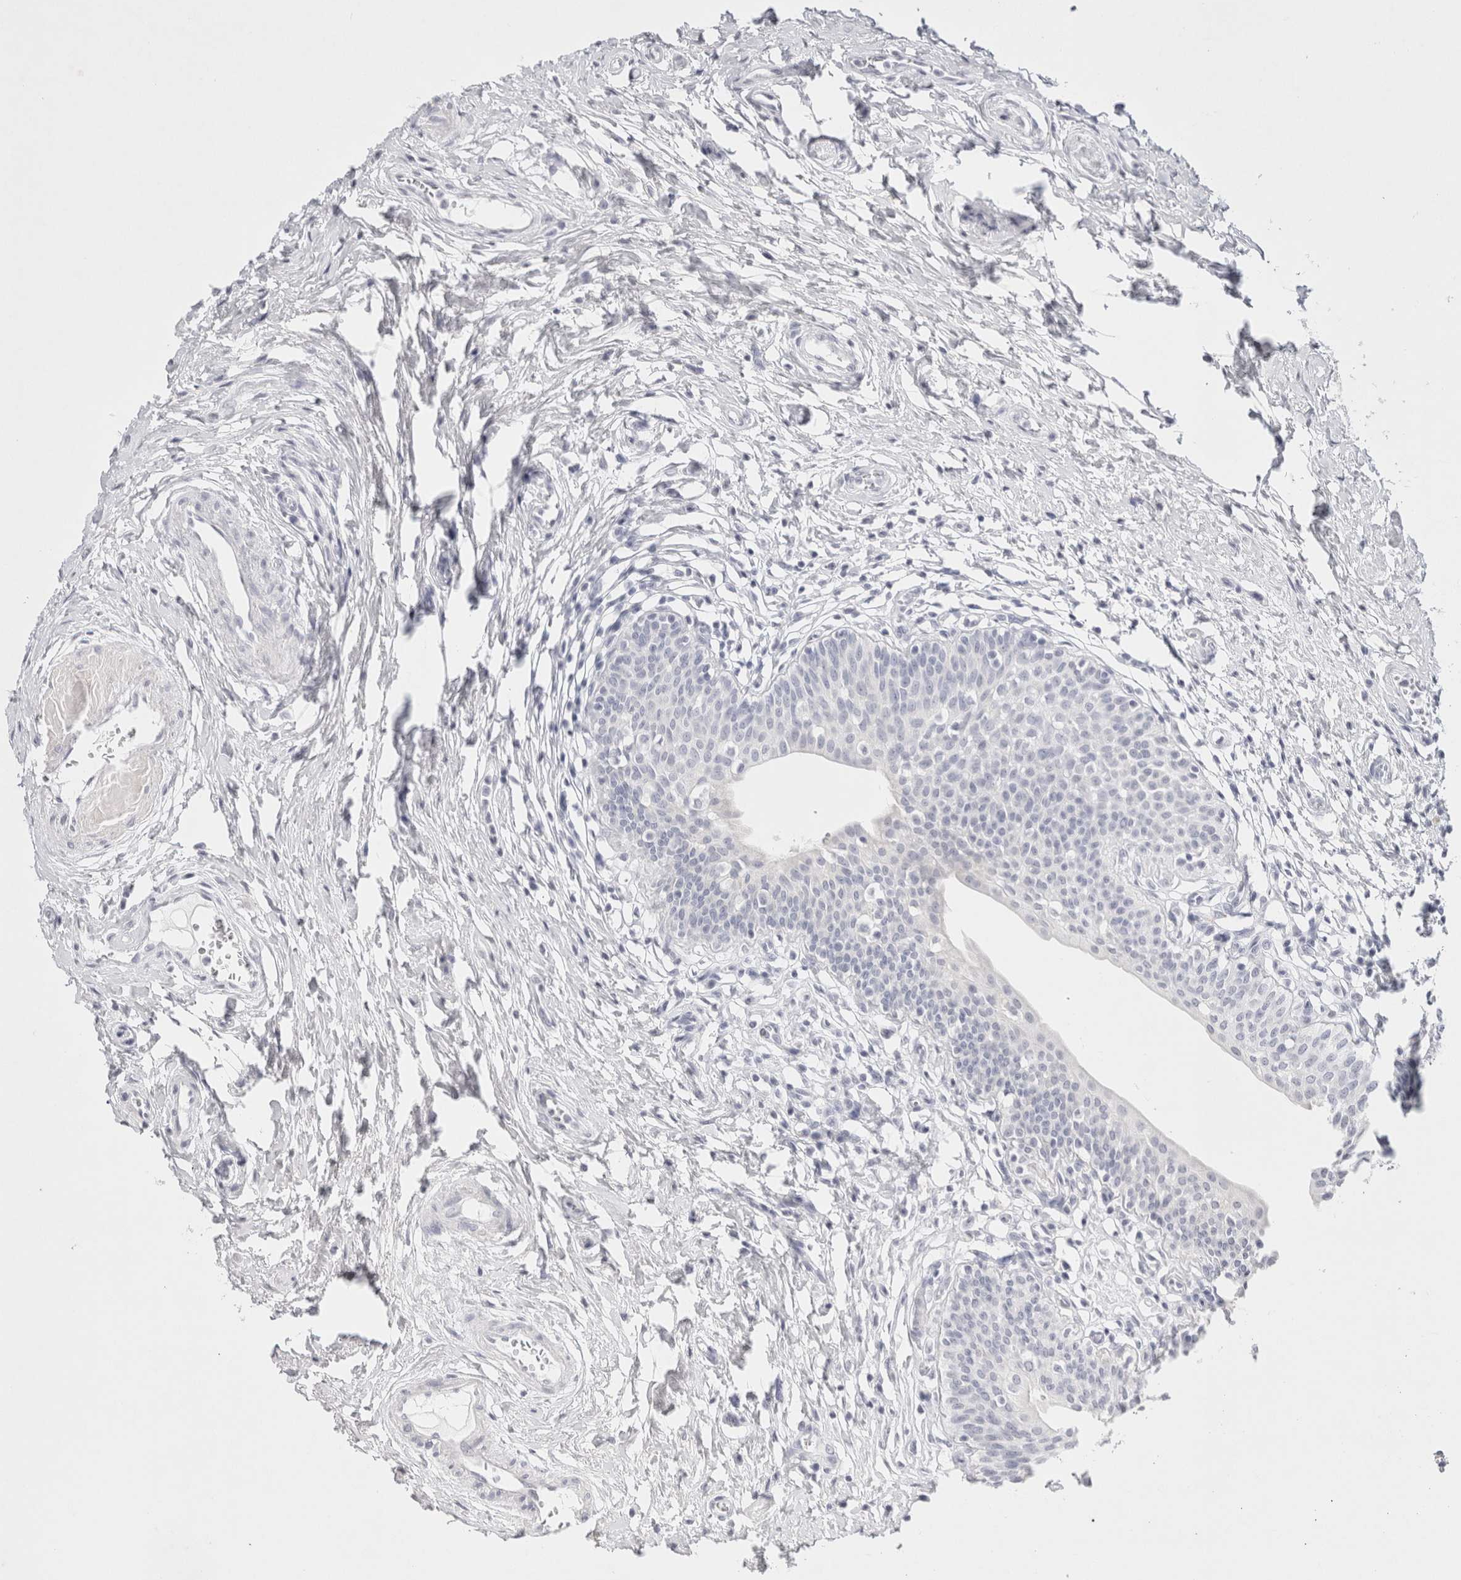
{"staining": {"intensity": "negative", "quantity": "none", "location": "none"}, "tissue": "urinary bladder", "cell_type": "Urothelial cells", "image_type": "normal", "snomed": [{"axis": "morphology", "description": "Normal tissue, NOS"}, {"axis": "topography", "description": "Urinary bladder"}], "caption": "A micrograph of human urinary bladder is negative for staining in urothelial cells.", "gene": "GARIN1A", "patient": {"sex": "male", "age": 83}}